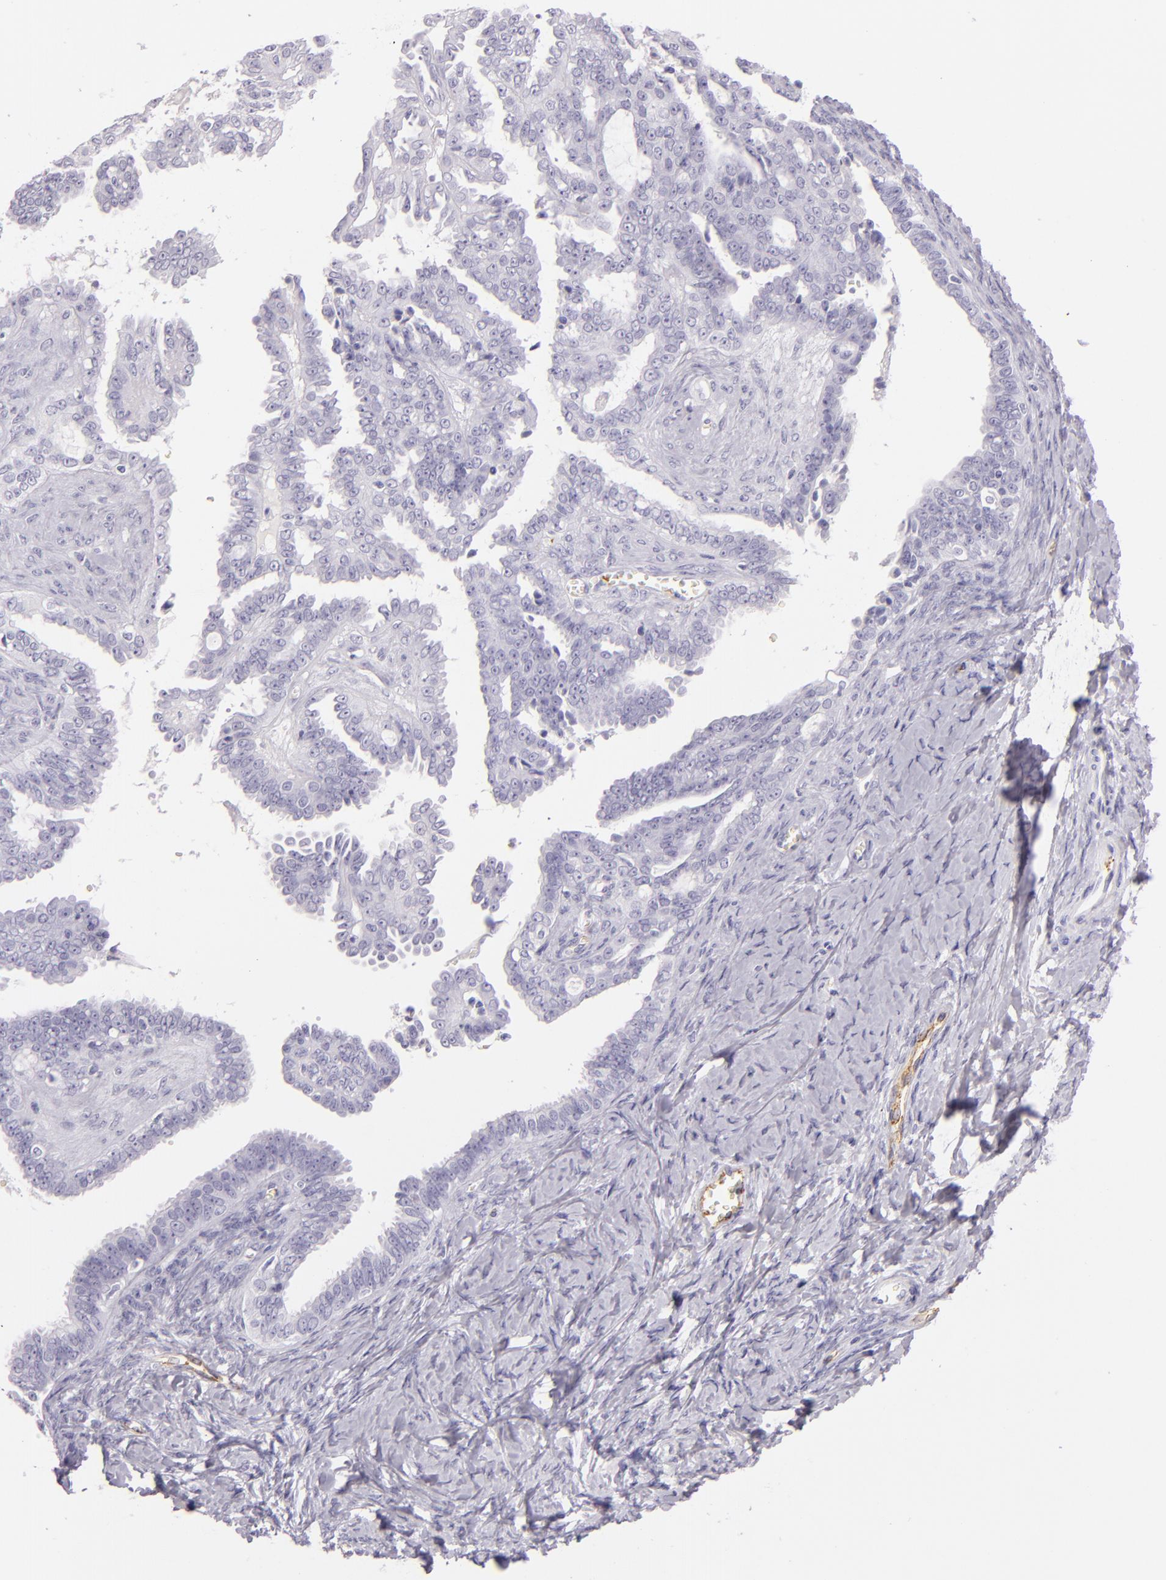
{"staining": {"intensity": "negative", "quantity": "none", "location": "none"}, "tissue": "ovarian cancer", "cell_type": "Tumor cells", "image_type": "cancer", "snomed": [{"axis": "morphology", "description": "Cystadenocarcinoma, serous, NOS"}, {"axis": "topography", "description": "Ovary"}], "caption": "A histopathology image of ovarian cancer (serous cystadenocarcinoma) stained for a protein shows no brown staining in tumor cells.", "gene": "SELP", "patient": {"sex": "female", "age": 71}}